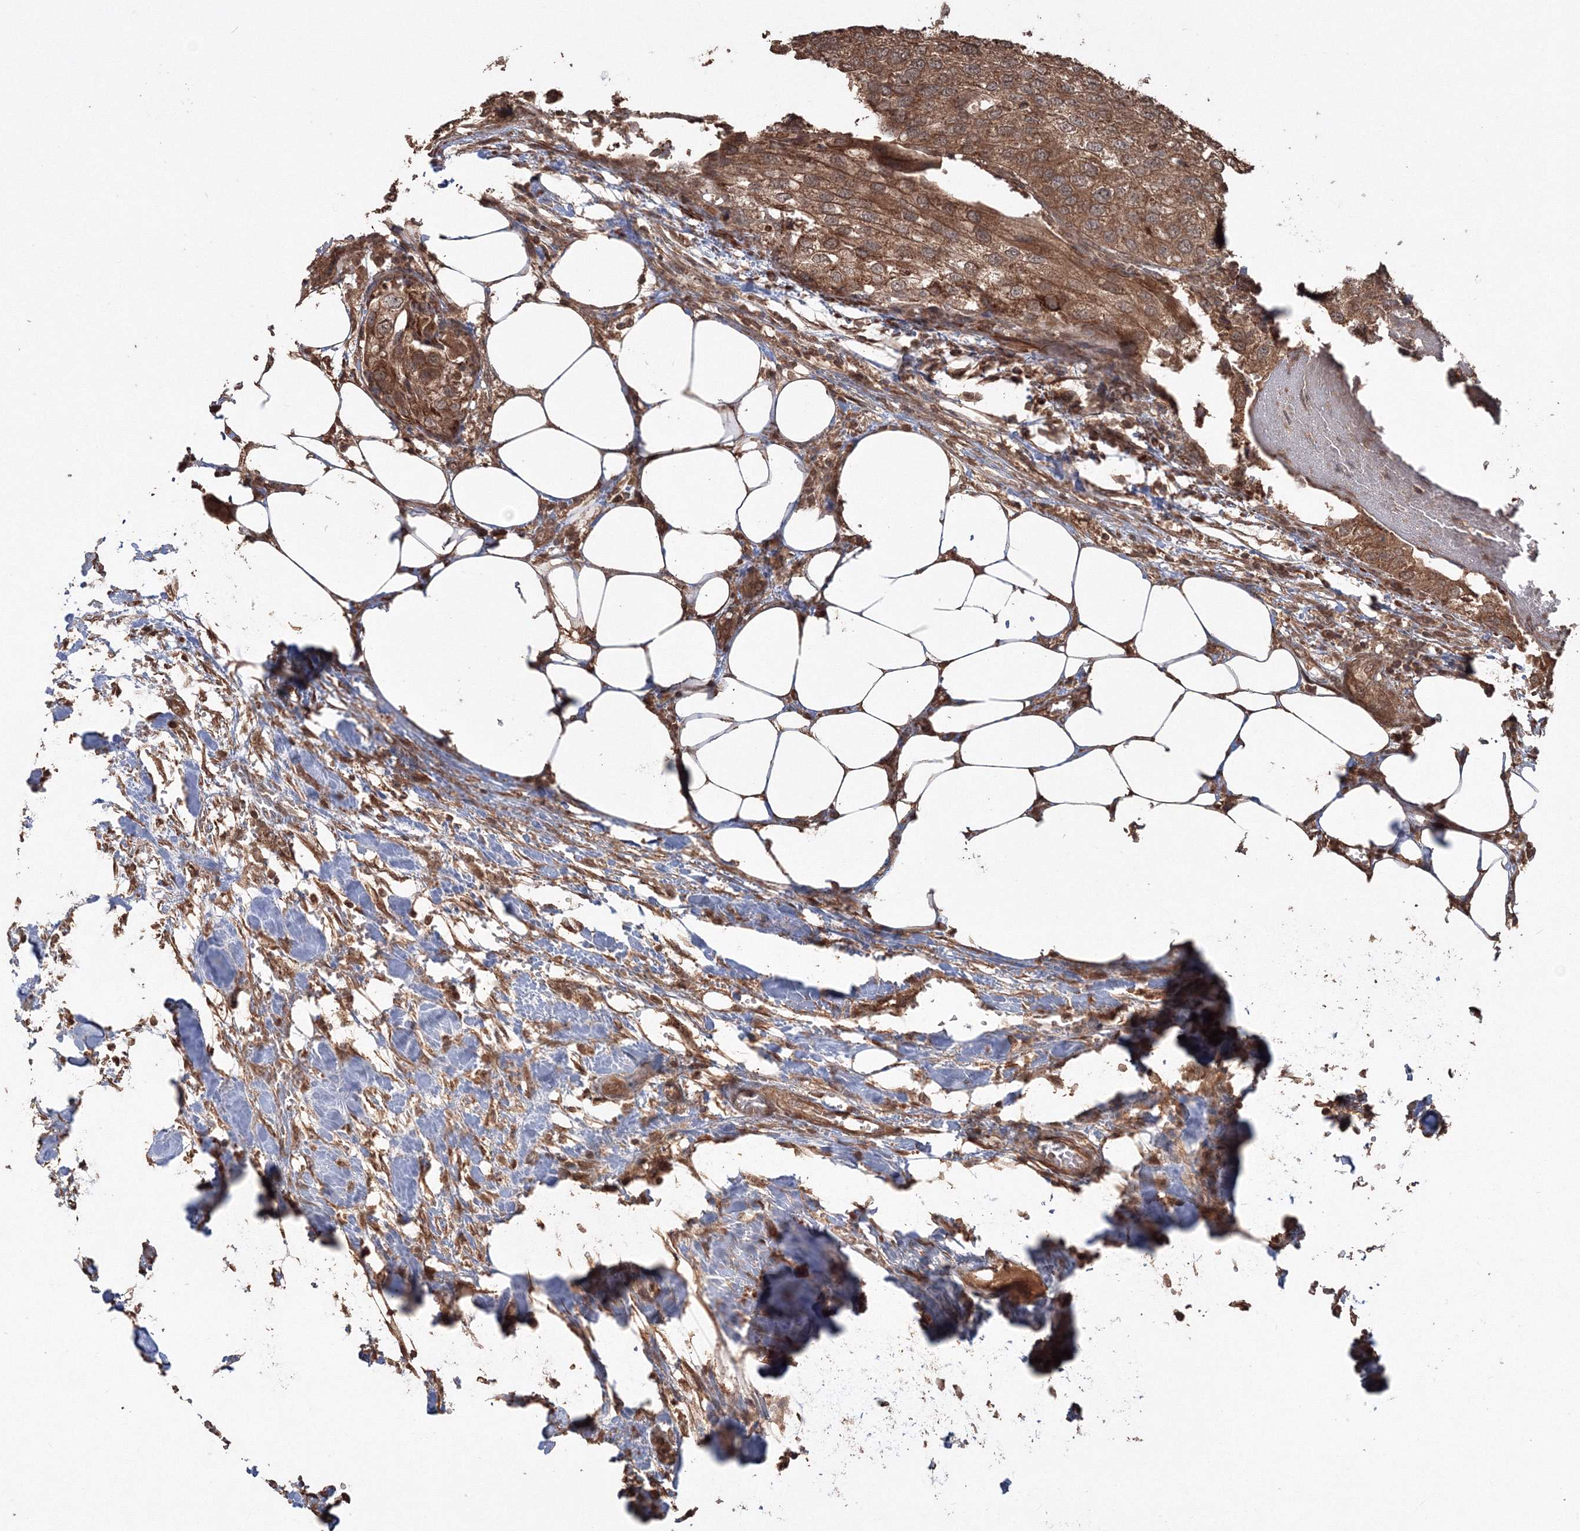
{"staining": {"intensity": "moderate", "quantity": ">75%", "location": "cytoplasmic/membranous"}, "tissue": "urothelial cancer", "cell_type": "Tumor cells", "image_type": "cancer", "snomed": [{"axis": "morphology", "description": "Urothelial carcinoma, High grade"}, {"axis": "topography", "description": "Urinary bladder"}], "caption": "A histopathology image of urothelial cancer stained for a protein reveals moderate cytoplasmic/membranous brown staining in tumor cells.", "gene": "CCDC122", "patient": {"sex": "male", "age": 64}}